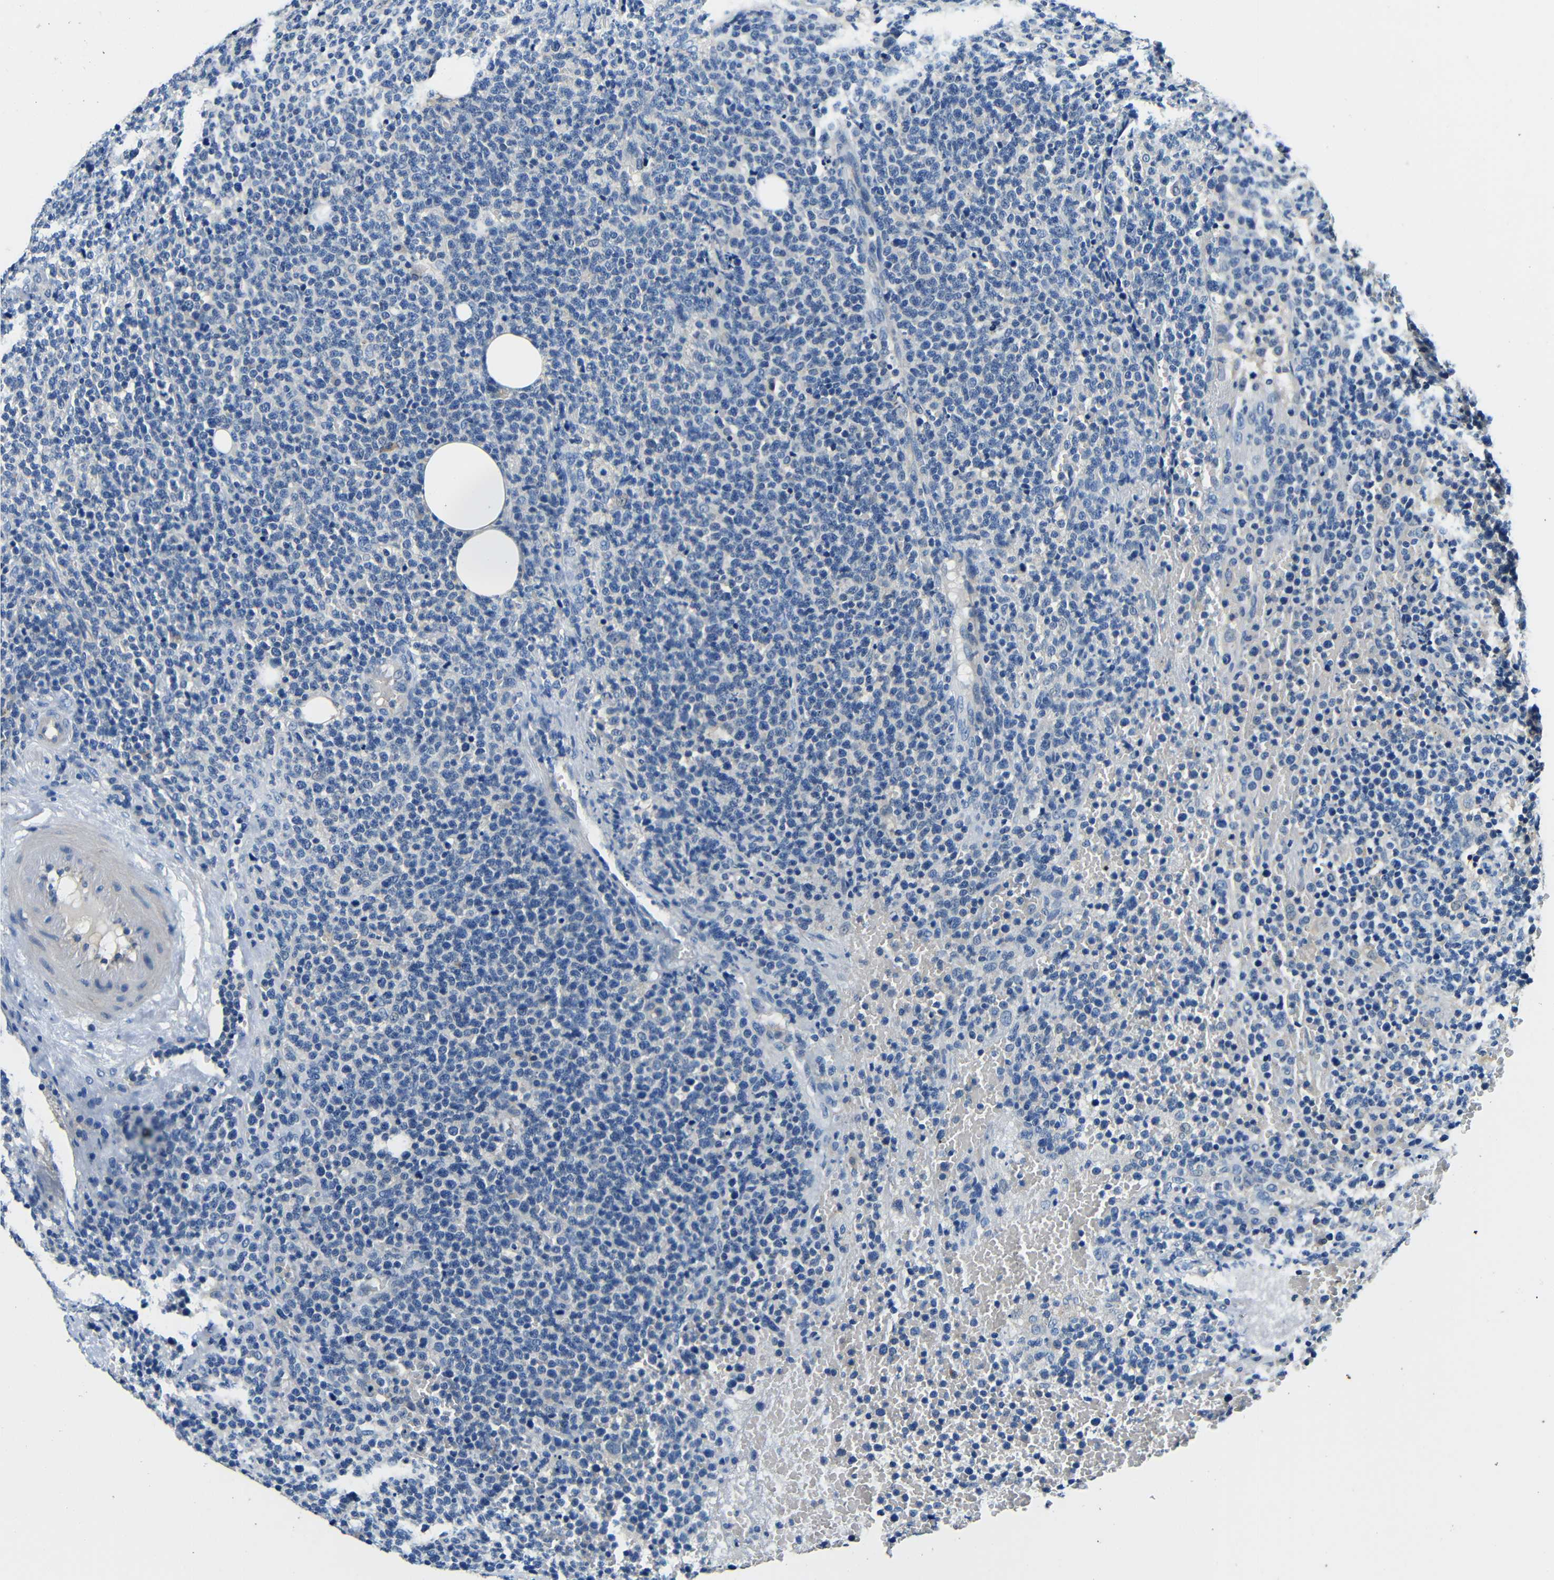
{"staining": {"intensity": "negative", "quantity": "none", "location": "none"}, "tissue": "lymphoma", "cell_type": "Tumor cells", "image_type": "cancer", "snomed": [{"axis": "morphology", "description": "Malignant lymphoma, non-Hodgkin's type, High grade"}, {"axis": "topography", "description": "Lymph node"}], "caption": "The micrograph shows no staining of tumor cells in lymphoma.", "gene": "FMO5", "patient": {"sex": "male", "age": 61}}